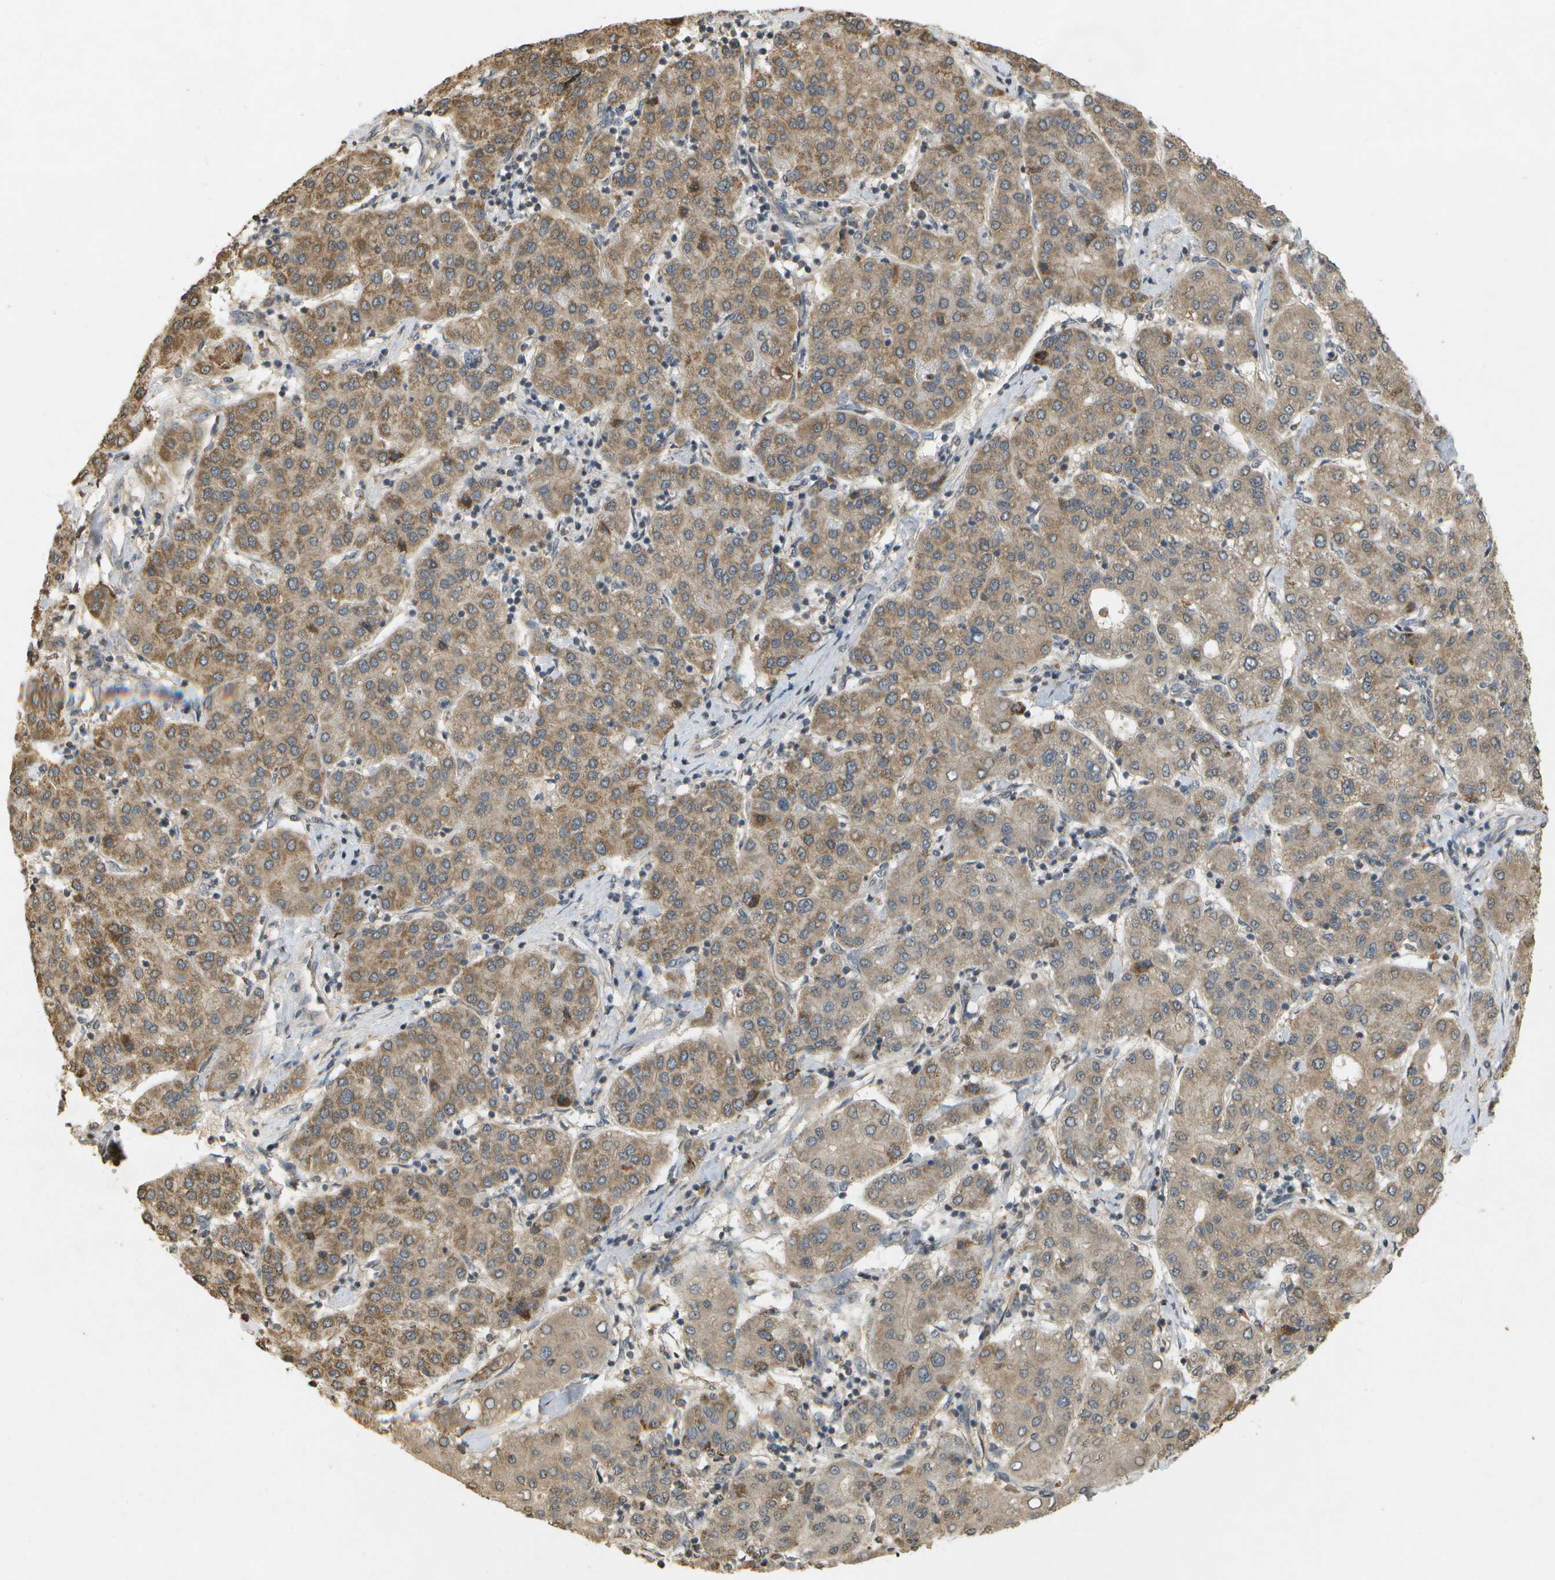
{"staining": {"intensity": "moderate", "quantity": ">75%", "location": "cytoplasmic/membranous"}, "tissue": "liver cancer", "cell_type": "Tumor cells", "image_type": "cancer", "snomed": [{"axis": "morphology", "description": "Carcinoma, Hepatocellular, NOS"}, {"axis": "topography", "description": "Liver"}], "caption": "Immunohistochemical staining of liver hepatocellular carcinoma reveals moderate cytoplasmic/membranous protein positivity in approximately >75% of tumor cells. The staining was performed using DAB, with brown indicating positive protein expression. Nuclei are stained blue with hematoxylin.", "gene": "RAB21", "patient": {"sex": "male", "age": 65}}